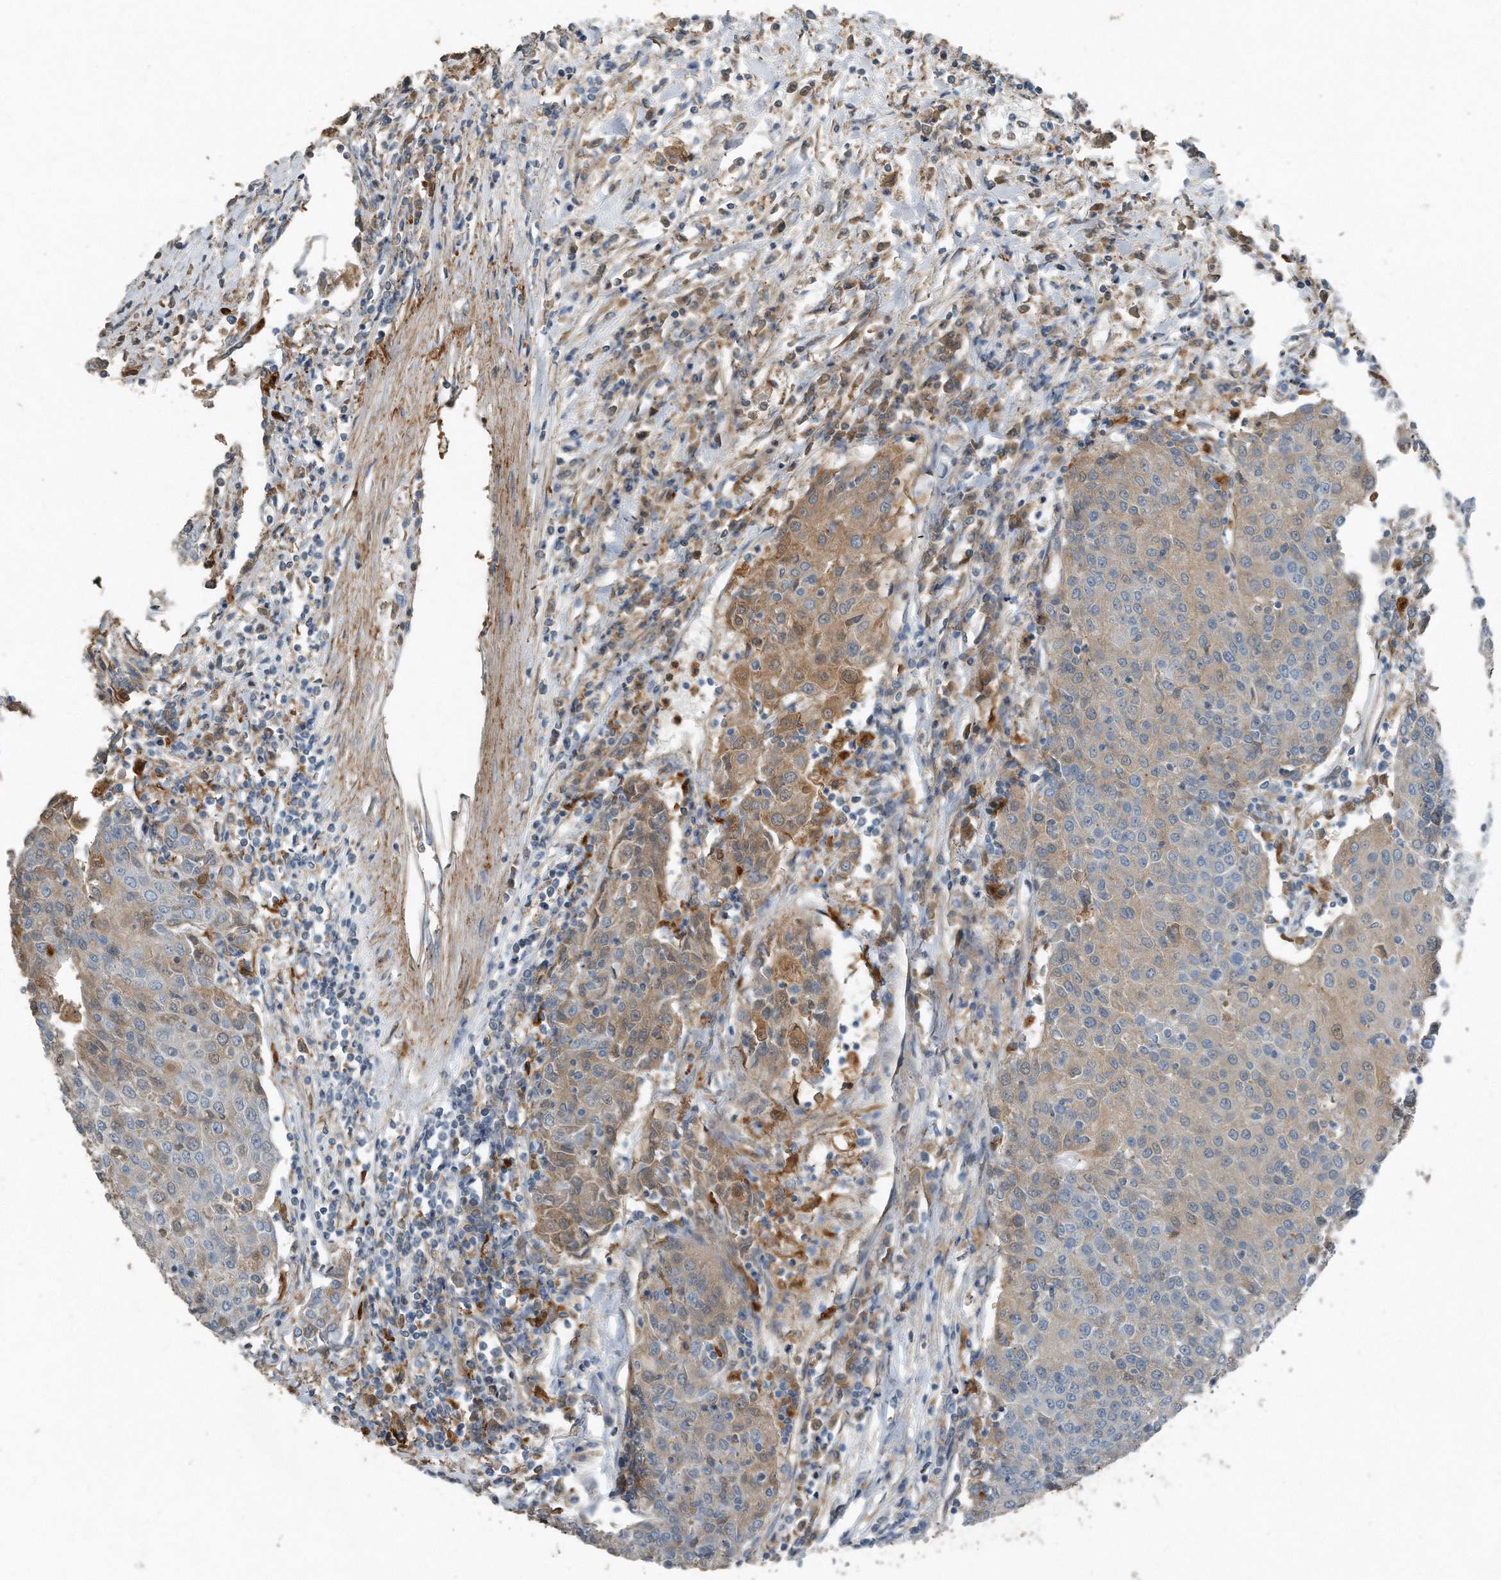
{"staining": {"intensity": "moderate", "quantity": "<25%", "location": "cytoplasmic/membranous"}, "tissue": "urothelial cancer", "cell_type": "Tumor cells", "image_type": "cancer", "snomed": [{"axis": "morphology", "description": "Urothelial carcinoma, High grade"}, {"axis": "topography", "description": "Urinary bladder"}], "caption": "A high-resolution micrograph shows immunohistochemistry staining of urothelial cancer, which displays moderate cytoplasmic/membranous expression in approximately <25% of tumor cells. (brown staining indicates protein expression, while blue staining denotes nuclei).", "gene": "C9", "patient": {"sex": "female", "age": 85}}